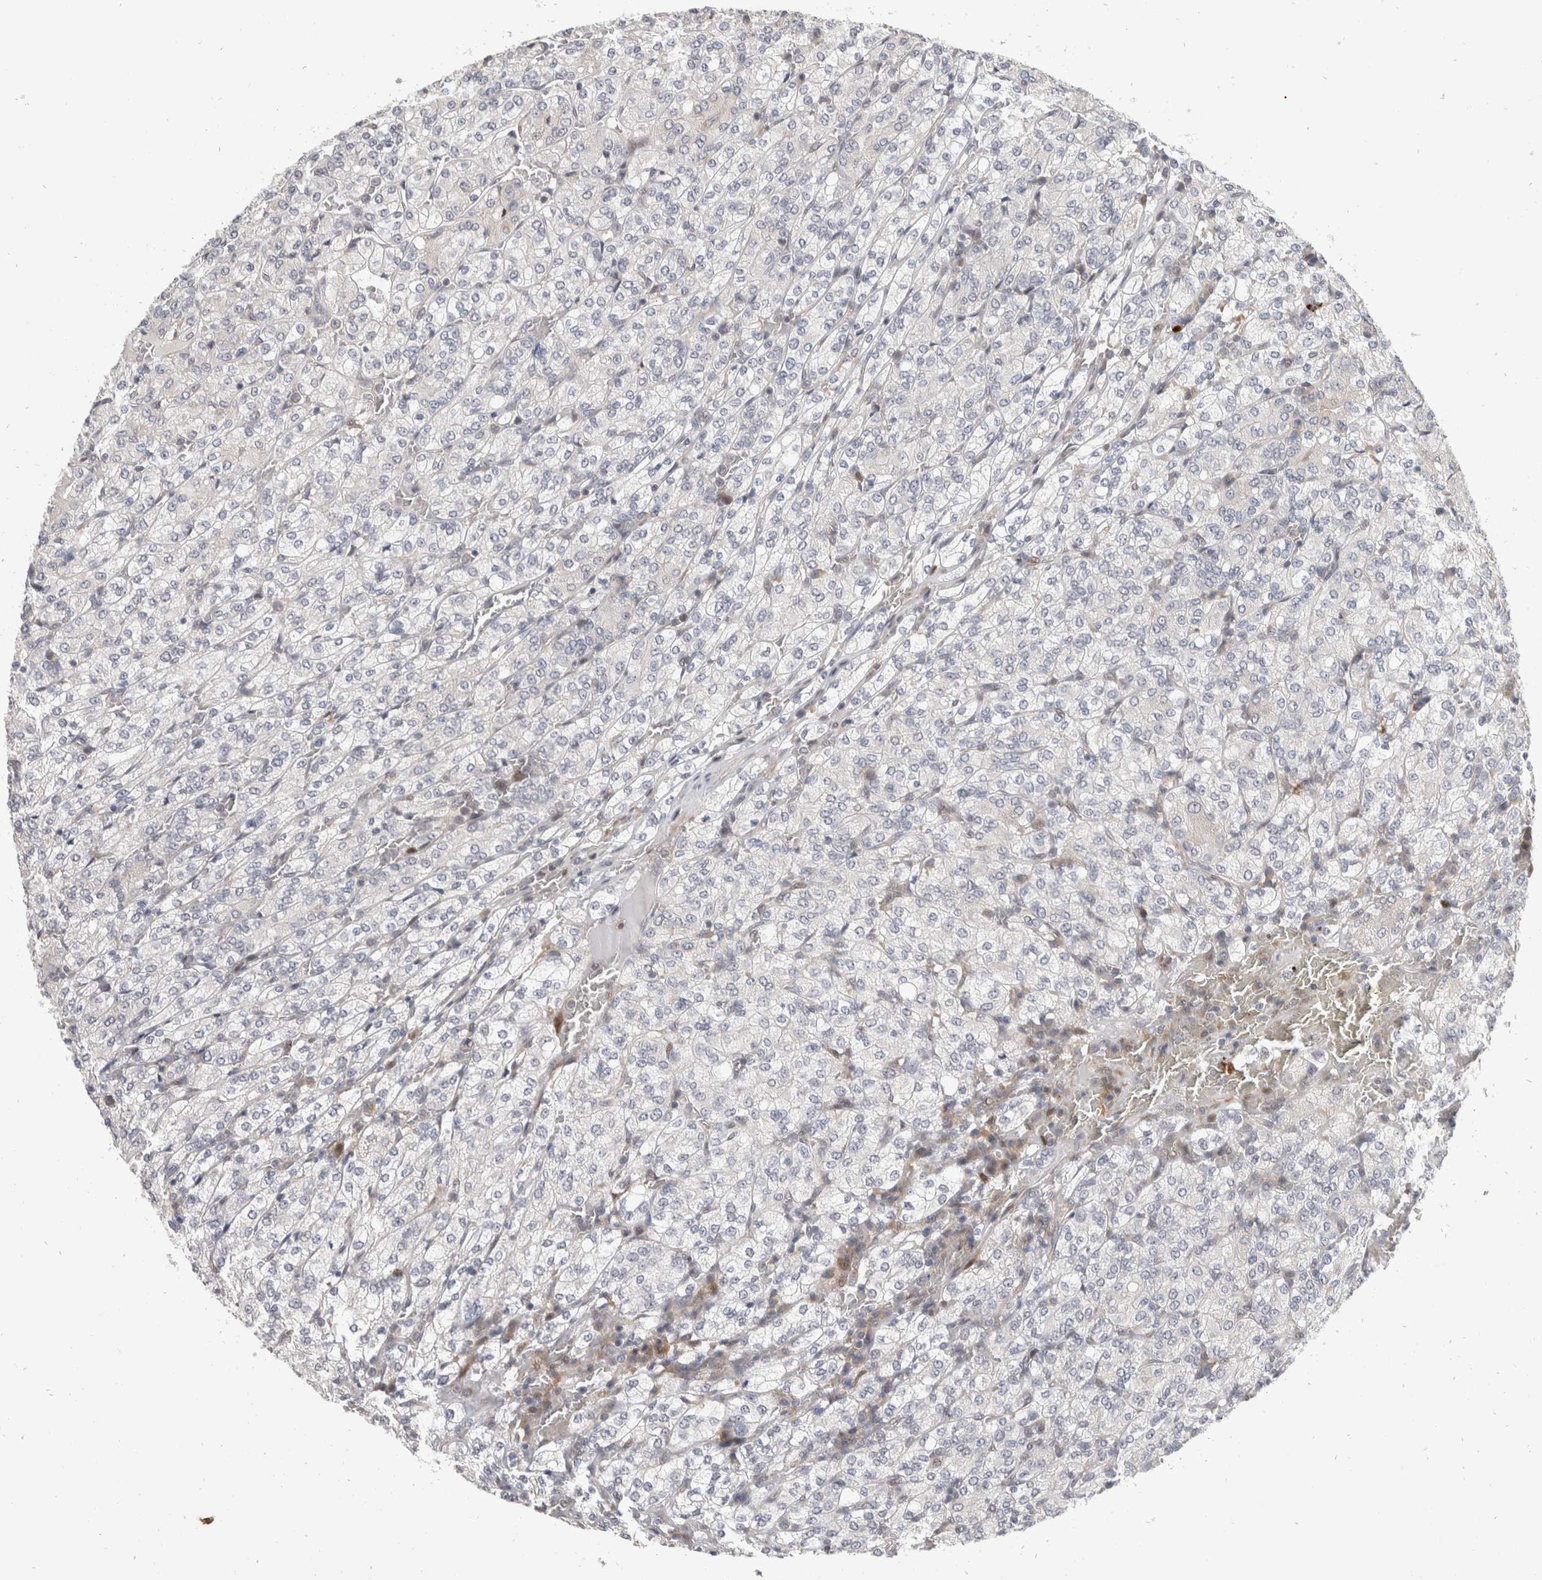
{"staining": {"intensity": "negative", "quantity": "none", "location": "none"}, "tissue": "renal cancer", "cell_type": "Tumor cells", "image_type": "cancer", "snomed": [{"axis": "morphology", "description": "Adenocarcinoma, NOS"}, {"axis": "topography", "description": "Kidney"}], "caption": "A high-resolution histopathology image shows IHC staining of adenocarcinoma (renal), which demonstrates no significant expression in tumor cells.", "gene": "ZNF703", "patient": {"sex": "male", "age": 77}}